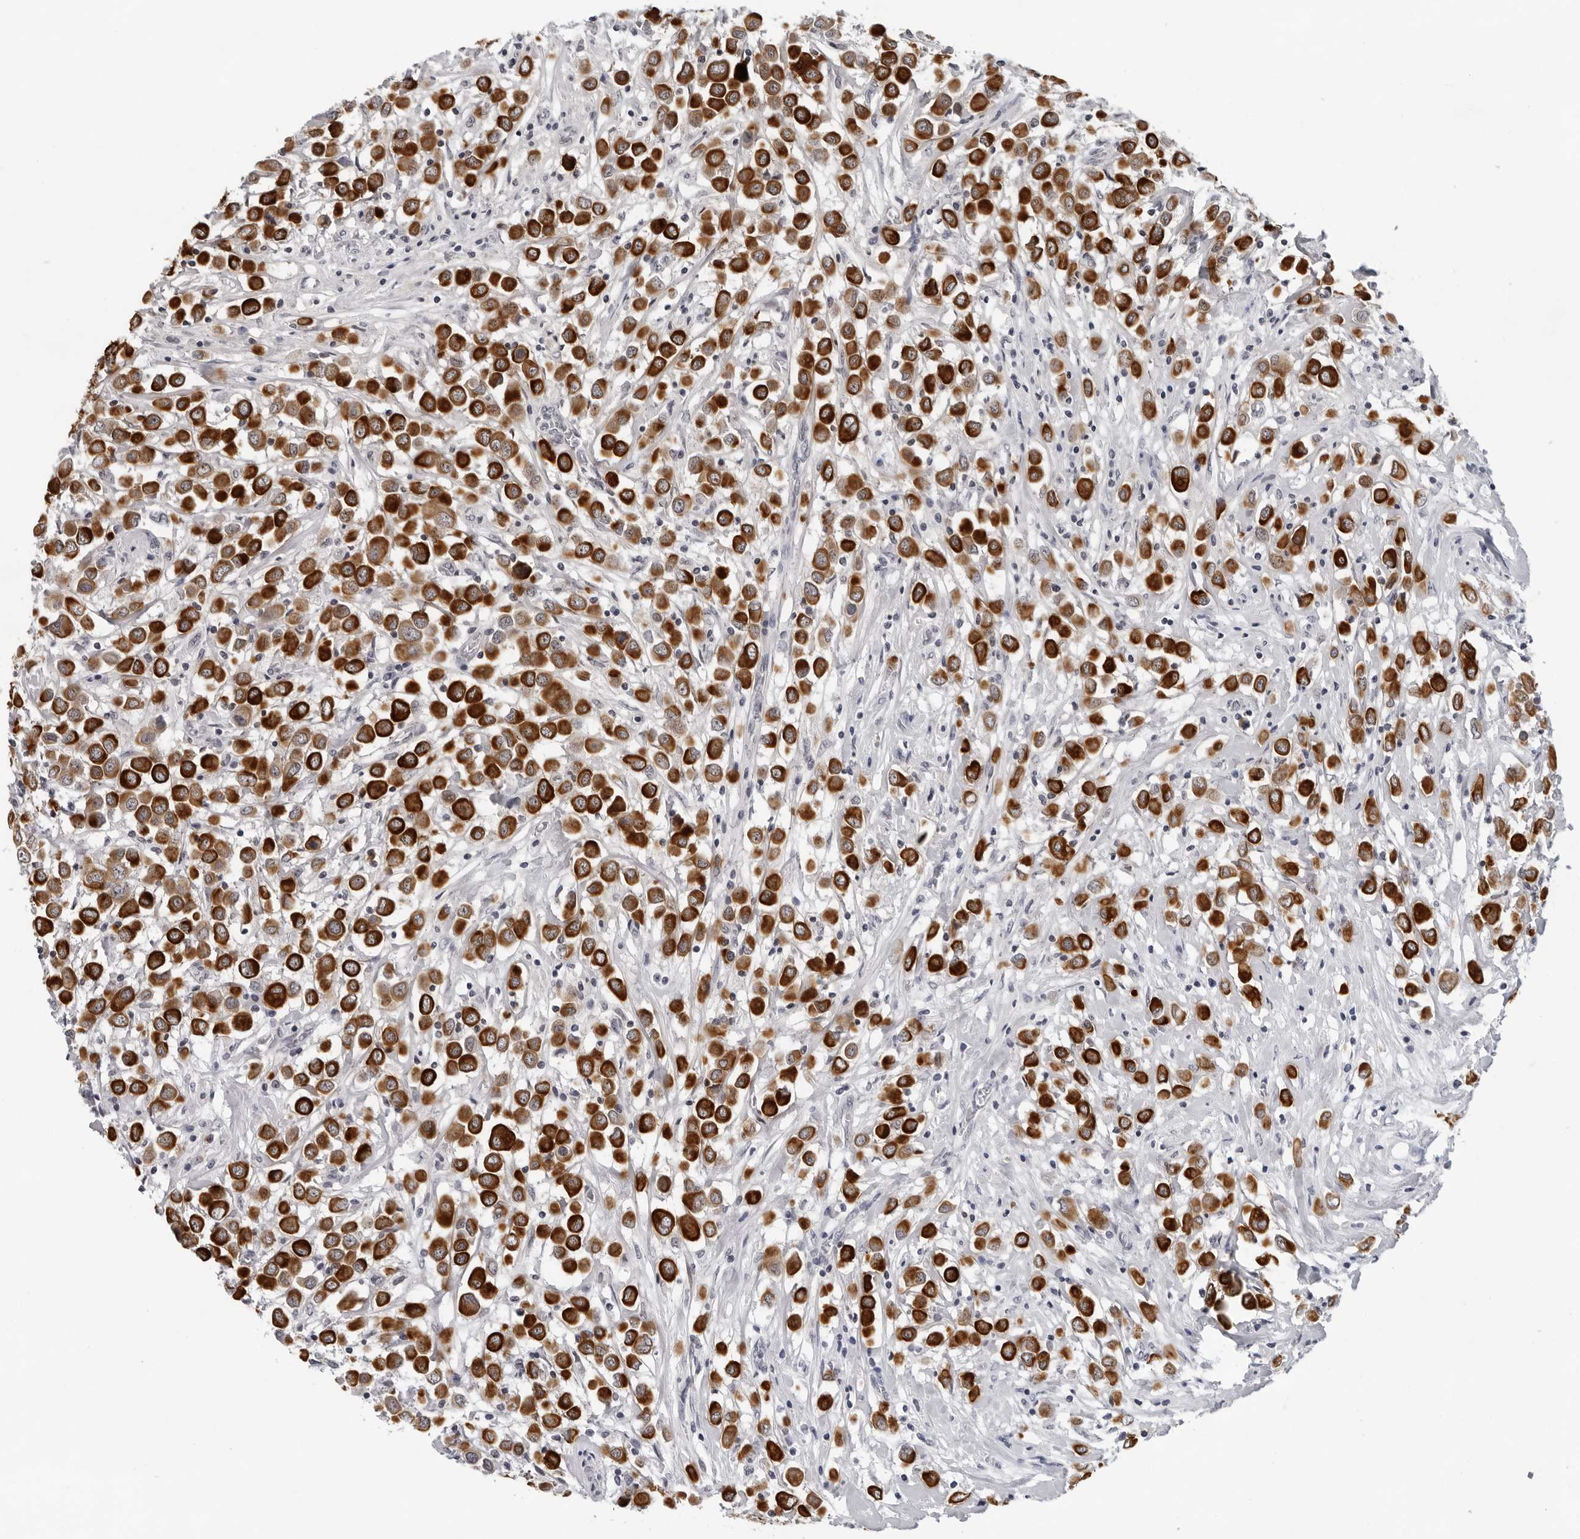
{"staining": {"intensity": "strong", "quantity": ">75%", "location": "cytoplasmic/membranous"}, "tissue": "breast cancer", "cell_type": "Tumor cells", "image_type": "cancer", "snomed": [{"axis": "morphology", "description": "Duct carcinoma"}, {"axis": "topography", "description": "Breast"}], "caption": "Breast cancer (invasive ductal carcinoma) tissue displays strong cytoplasmic/membranous positivity in about >75% of tumor cells, visualized by immunohistochemistry.", "gene": "CCDC28B", "patient": {"sex": "female", "age": 61}}